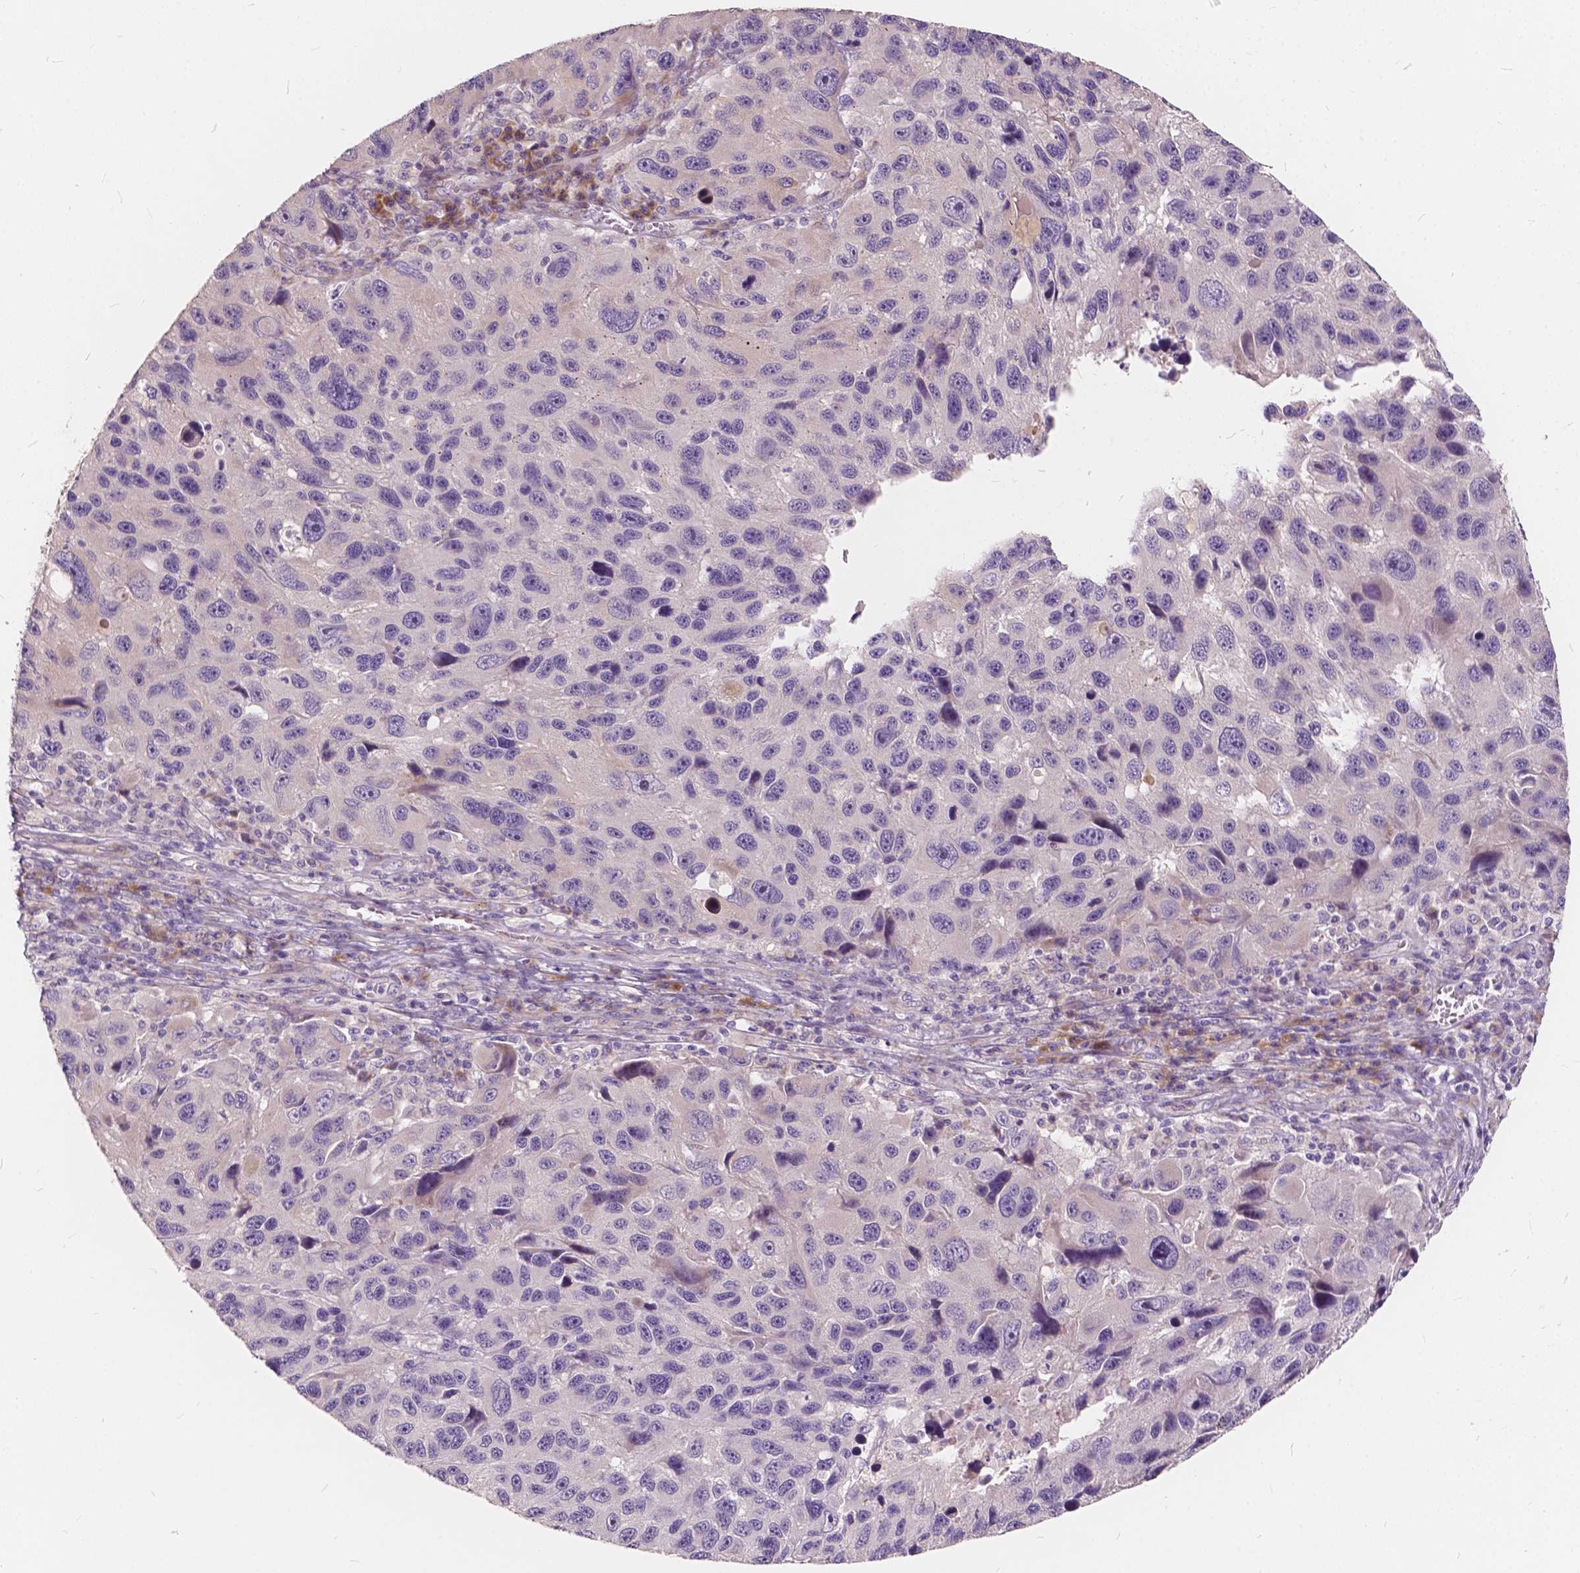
{"staining": {"intensity": "negative", "quantity": "none", "location": "none"}, "tissue": "melanoma", "cell_type": "Tumor cells", "image_type": "cancer", "snomed": [{"axis": "morphology", "description": "Malignant melanoma, NOS"}, {"axis": "topography", "description": "Skin"}], "caption": "DAB (3,3'-diaminobenzidine) immunohistochemical staining of human malignant melanoma displays no significant expression in tumor cells.", "gene": "SLC7A8", "patient": {"sex": "male", "age": 53}}